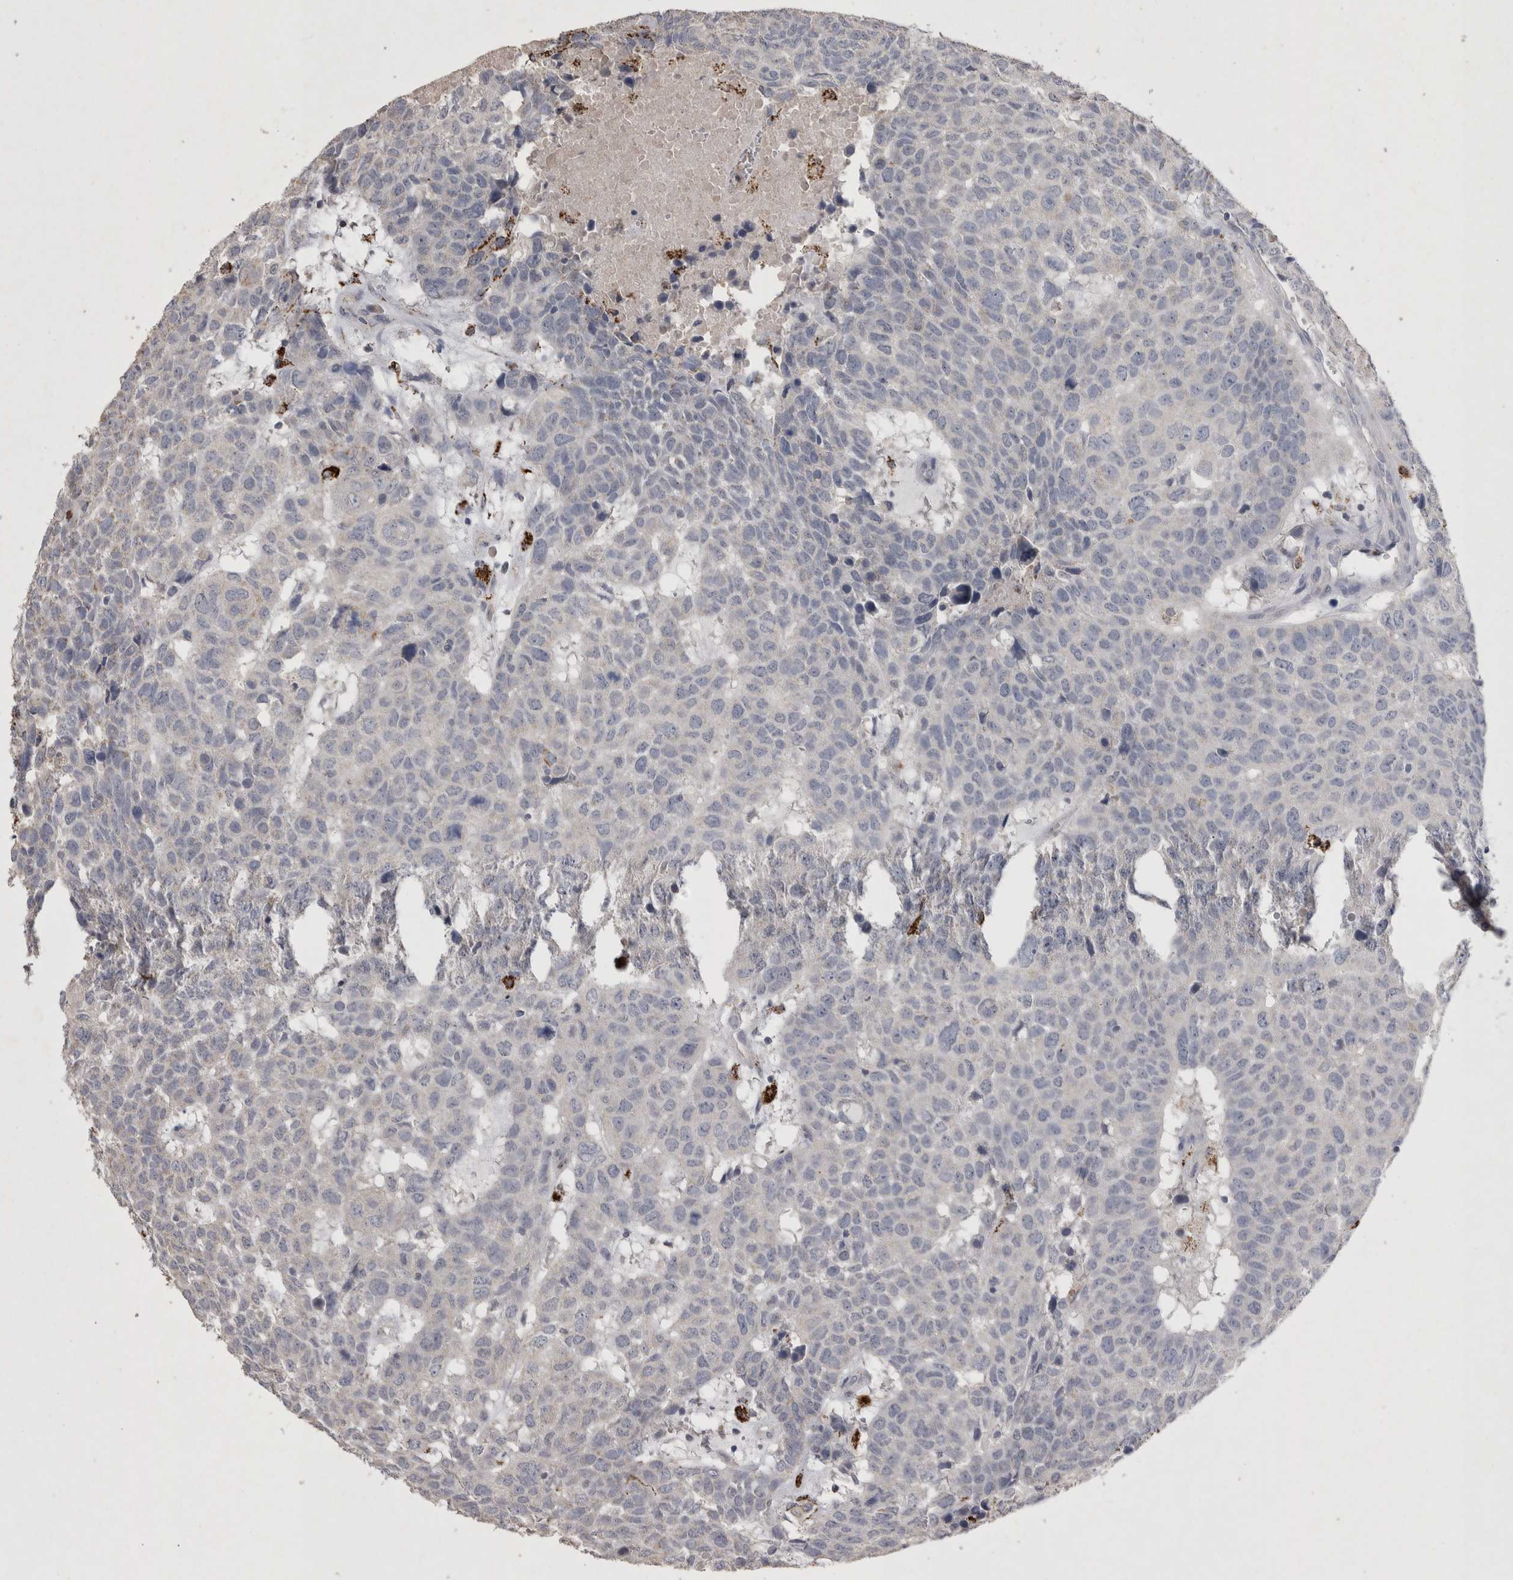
{"staining": {"intensity": "negative", "quantity": "none", "location": "none"}, "tissue": "head and neck cancer", "cell_type": "Tumor cells", "image_type": "cancer", "snomed": [{"axis": "morphology", "description": "Squamous cell carcinoma, NOS"}, {"axis": "topography", "description": "Head-Neck"}], "caption": "Head and neck cancer (squamous cell carcinoma) stained for a protein using immunohistochemistry (IHC) displays no expression tumor cells.", "gene": "DKK3", "patient": {"sex": "male", "age": 66}}